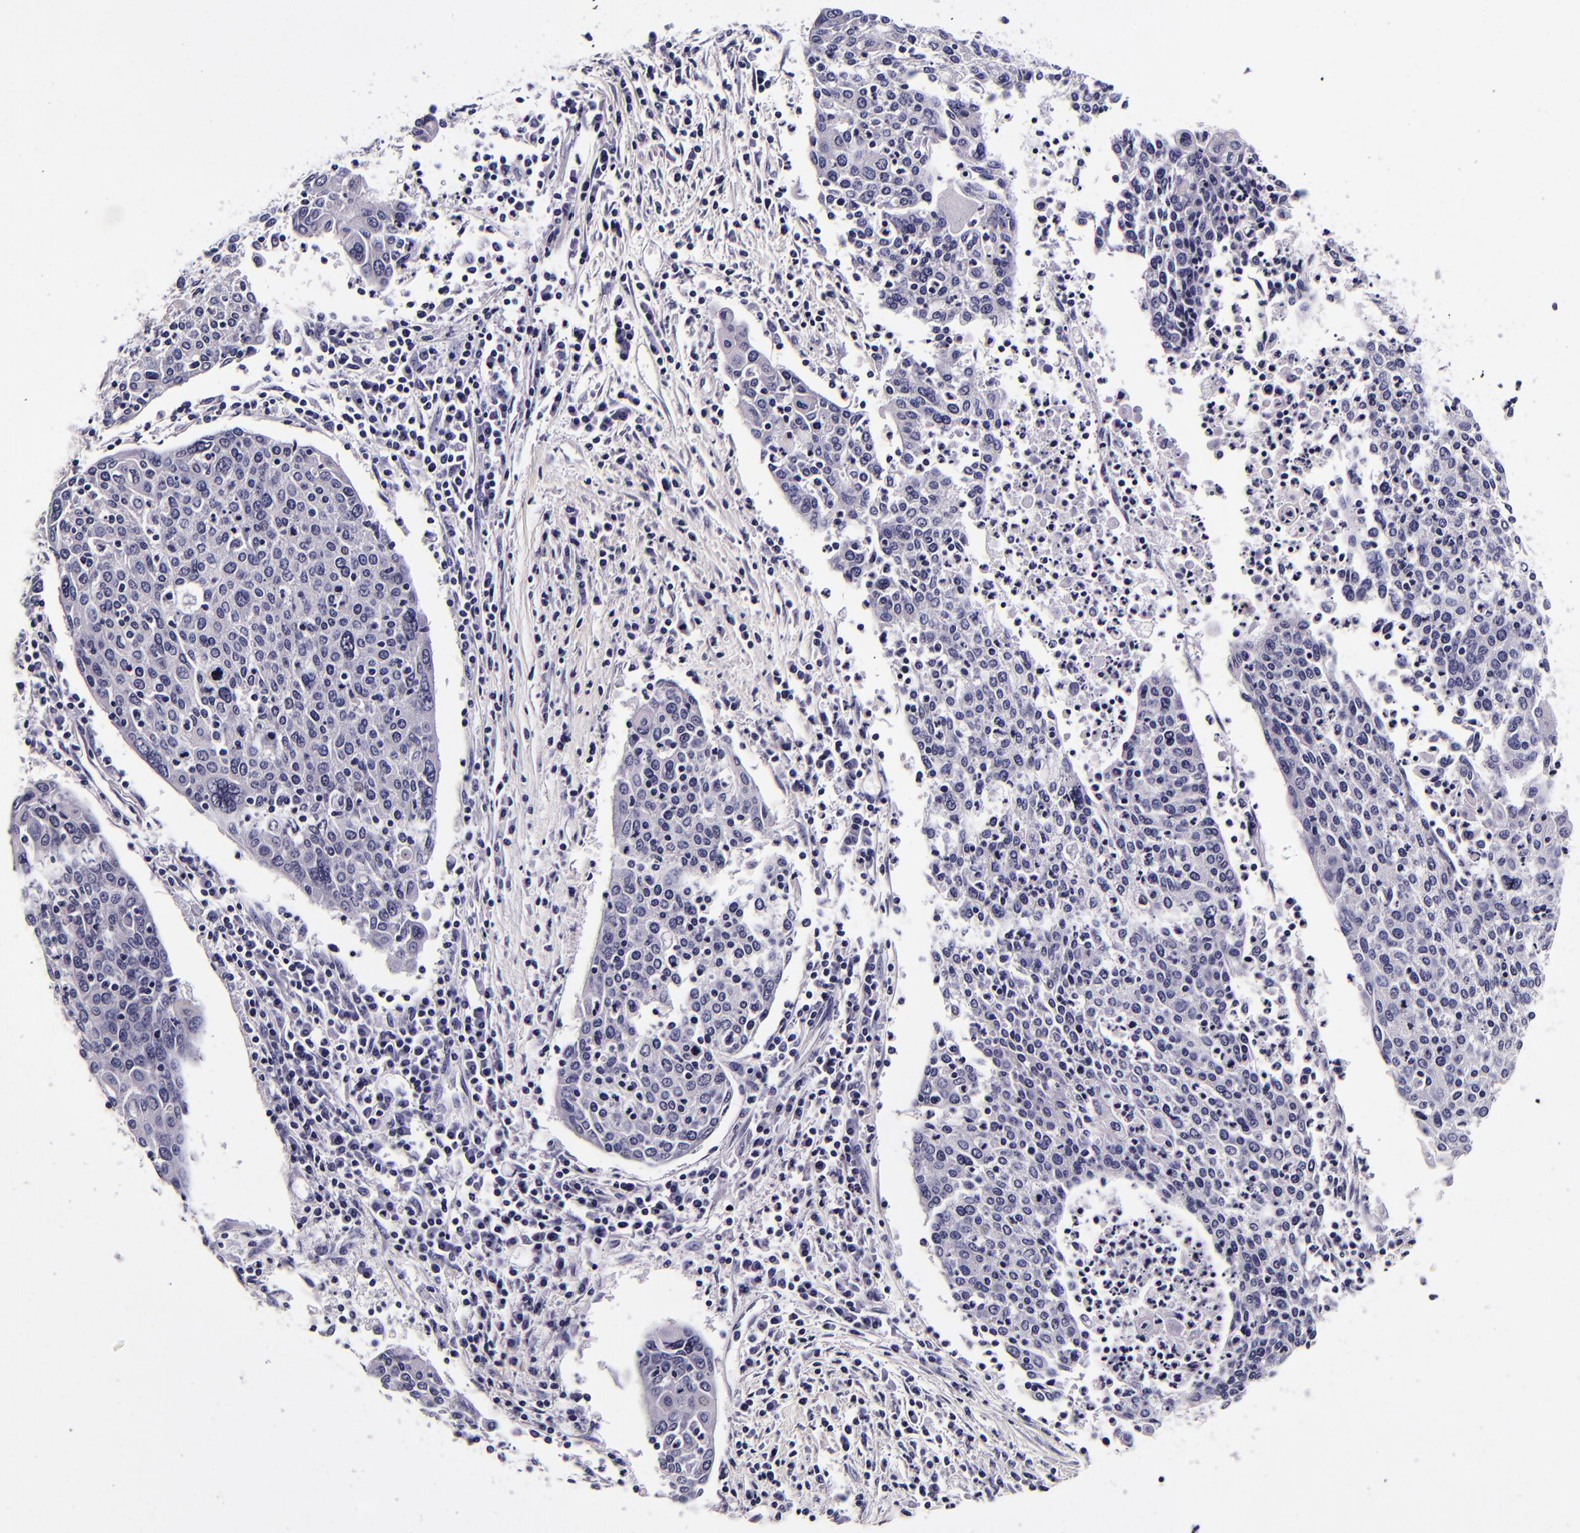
{"staining": {"intensity": "negative", "quantity": "none", "location": "none"}, "tissue": "cervical cancer", "cell_type": "Tumor cells", "image_type": "cancer", "snomed": [{"axis": "morphology", "description": "Squamous cell carcinoma, NOS"}, {"axis": "topography", "description": "Cervix"}], "caption": "Cervical squamous cell carcinoma was stained to show a protein in brown. There is no significant positivity in tumor cells. (Immunohistochemistry (ihc), brightfield microscopy, high magnification).", "gene": "FBN1", "patient": {"sex": "female", "age": 40}}